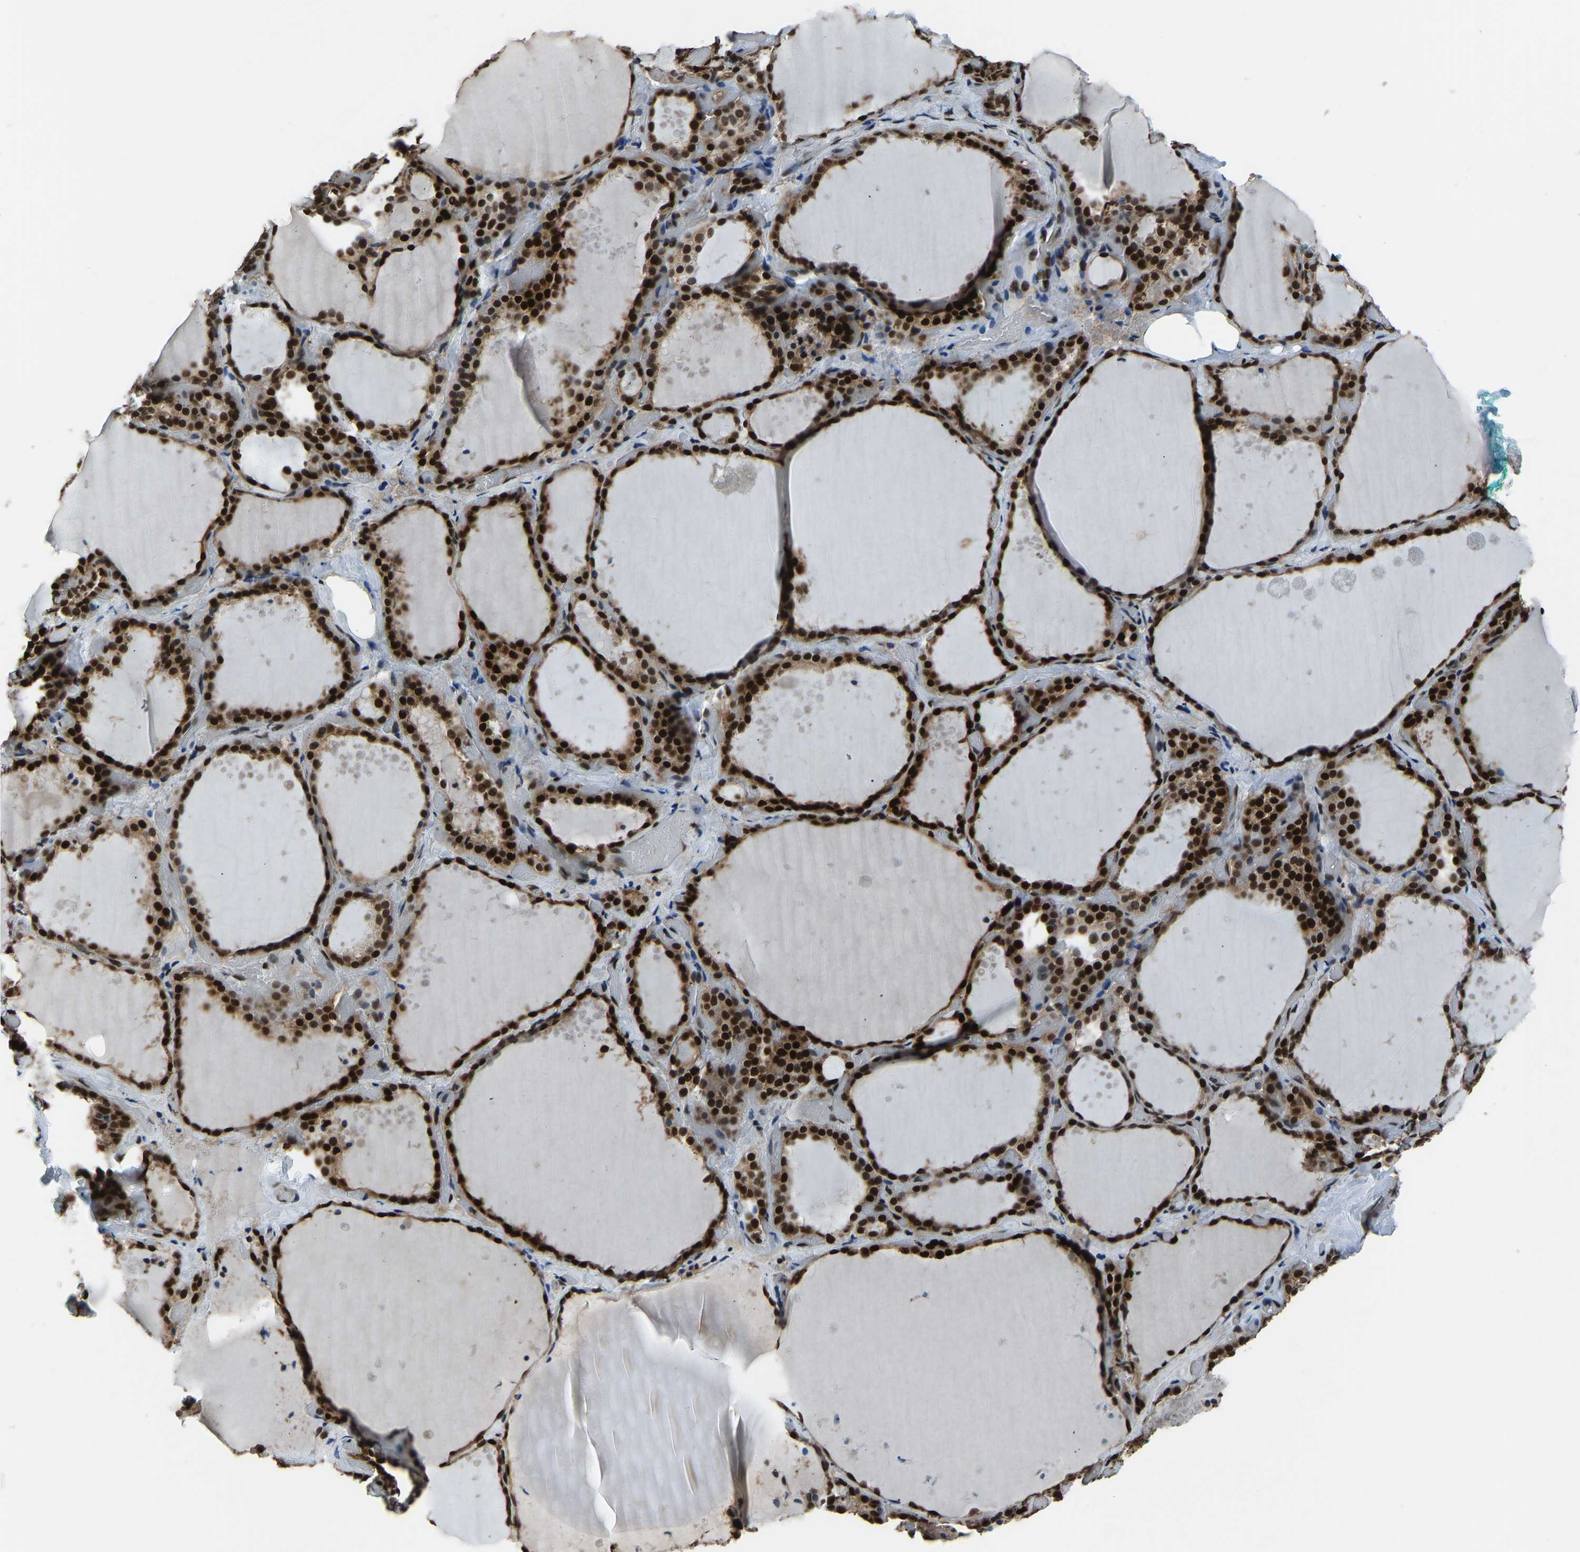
{"staining": {"intensity": "strong", "quantity": "25%-75%", "location": "cytoplasmic/membranous,nuclear"}, "tissue": "thyroid gland", "cell_type": "Glandular cells", "image_type": "normal", "snomed": [{"axis": "morphology", "description": "Normal tissue, NOS"}, {"axis": "topography", "description": "Thyroid gland"}], "caption": "Protein staining by immunohistochemistry (IHC) exhibits strong cytoplasmic/membranous,nuclear staining in approximately 25%-75% of glandular cells in benign thyroid gland.", "gene": "FOS", "patient": {"sex": "female", "age": 44}}